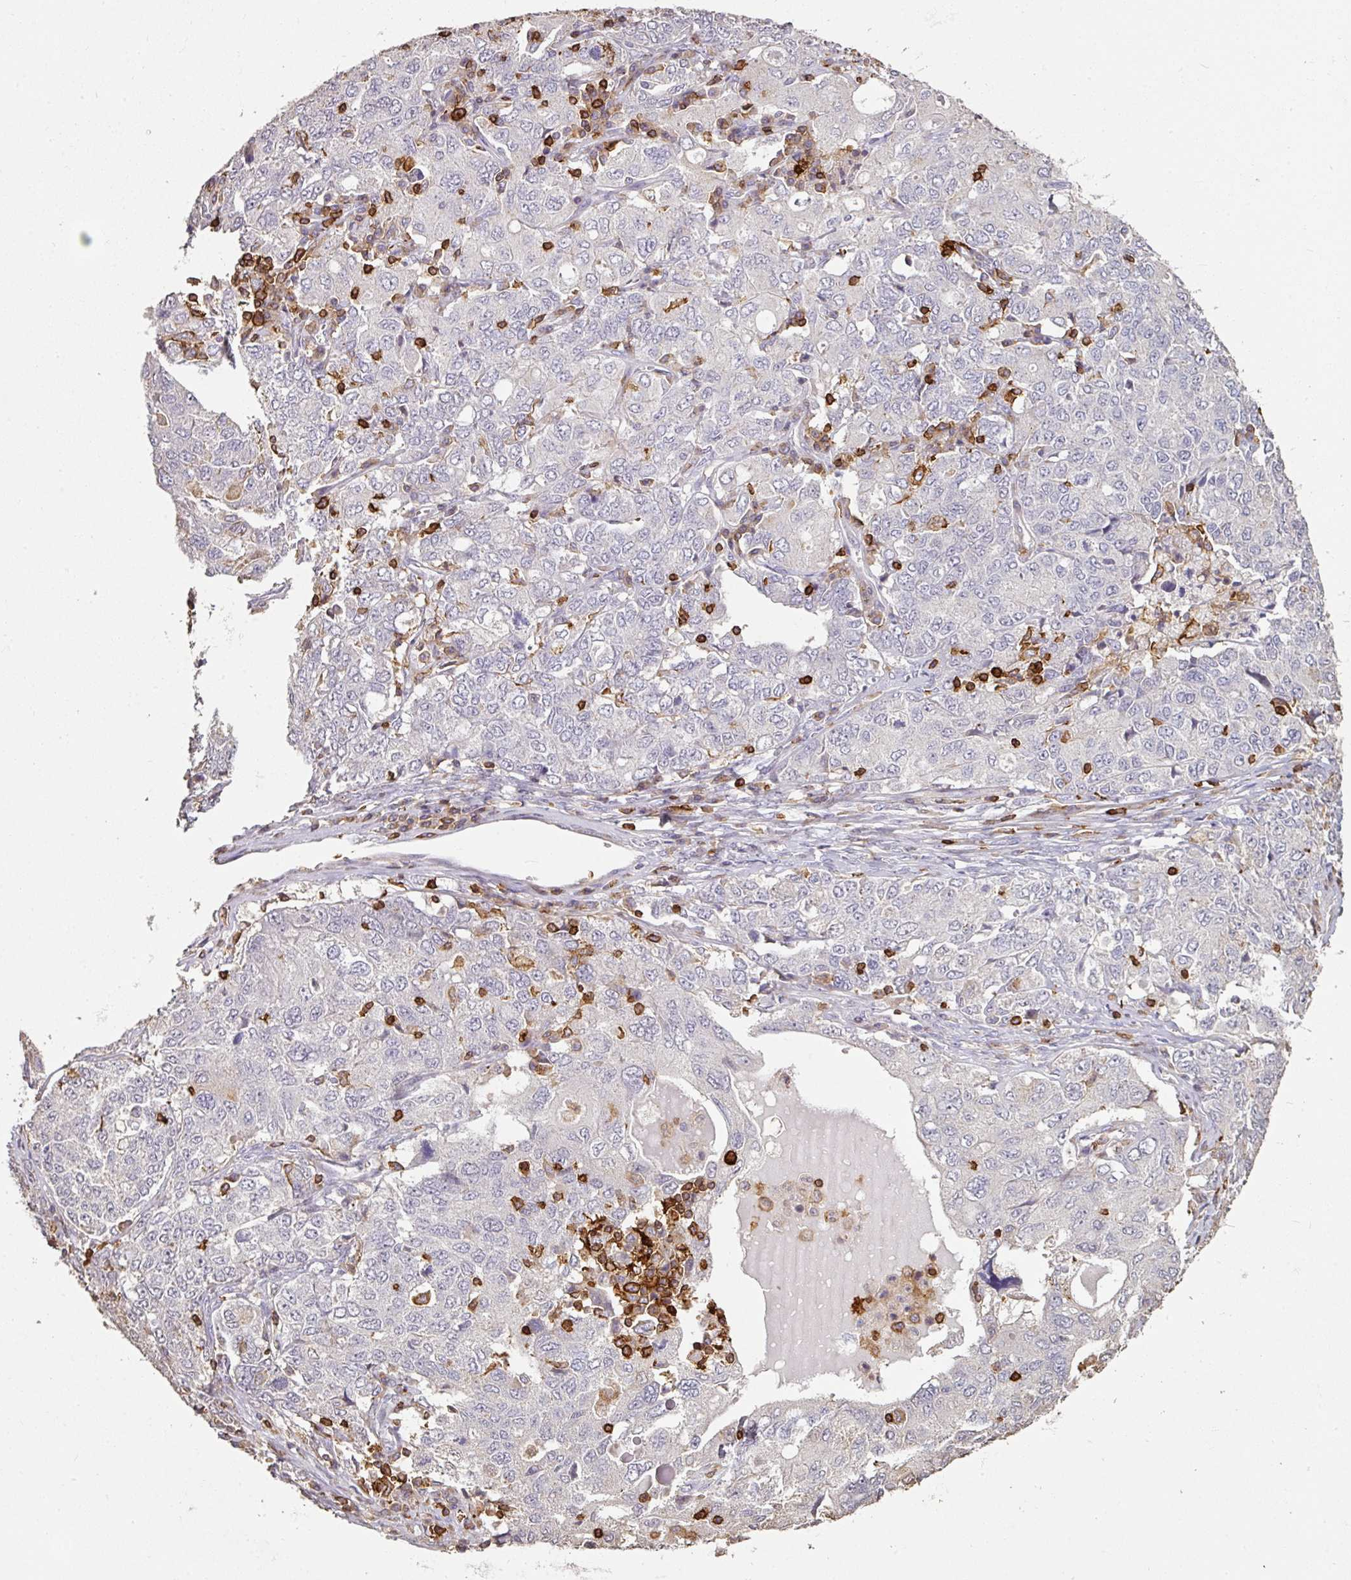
{"staining": {"intensity": "negative", "quantity": "none", "location": "none"}, "tissue": "ovarian cancer", "cell_type": "Tumor cells", "image_type": "cancer", "snomed": [{"axis": "morphology", "description": "Carcinoma, endometroid"}, {"axis": "topography", "description": "Ovary"}], "caption": "An image of human ovarian cancer (endometroid carcinoma) is negative for staining in tumor cells.", "gene": "OLFML2B", "patient": {"sex": "female", "age": 62}}